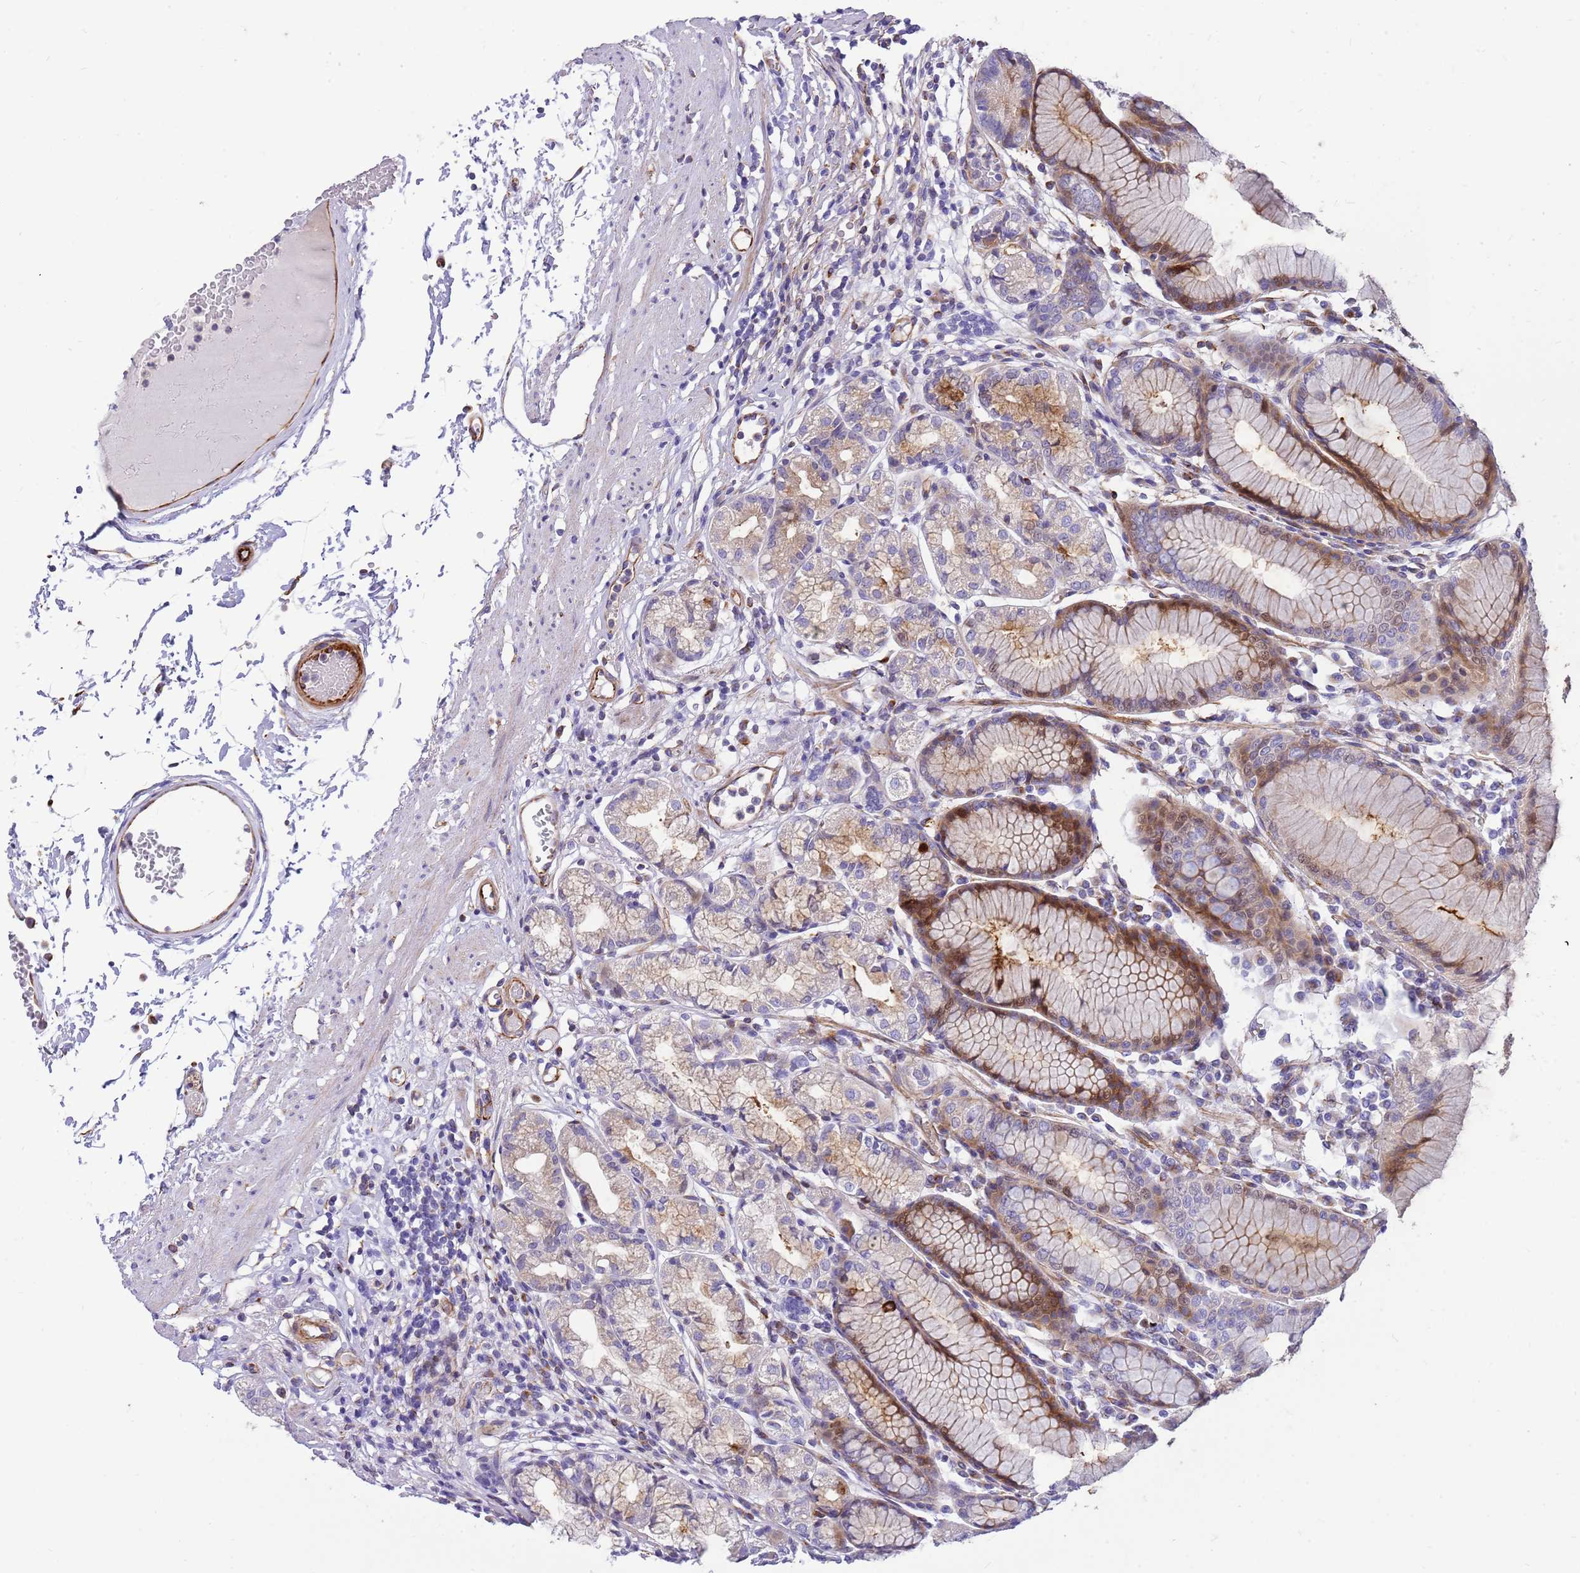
{"staining": {"intensity": "moderate", "quantity": "<25%", "location": "cytoplasmic/membranous,nuclear"}, "tissue": "stomach", "cell_type": "Glandular cells", "image_type": "normal", "snomed": [{"axis": "morphology", "description": "Normal tissue, NOS"}, {"axis": "topography", "description": "Stomach"}], "caption": "Stomach was stained to show a protein in brown. There is low levels of moderate cytoplasmic/membranous,nuclear positivity in approximately <25% of glandular cells. (Brightfield microscopy of DAB IHC at high magnification).", "gene": "ZDHHC1", "patient": {"sex": "female", "age": 57}}